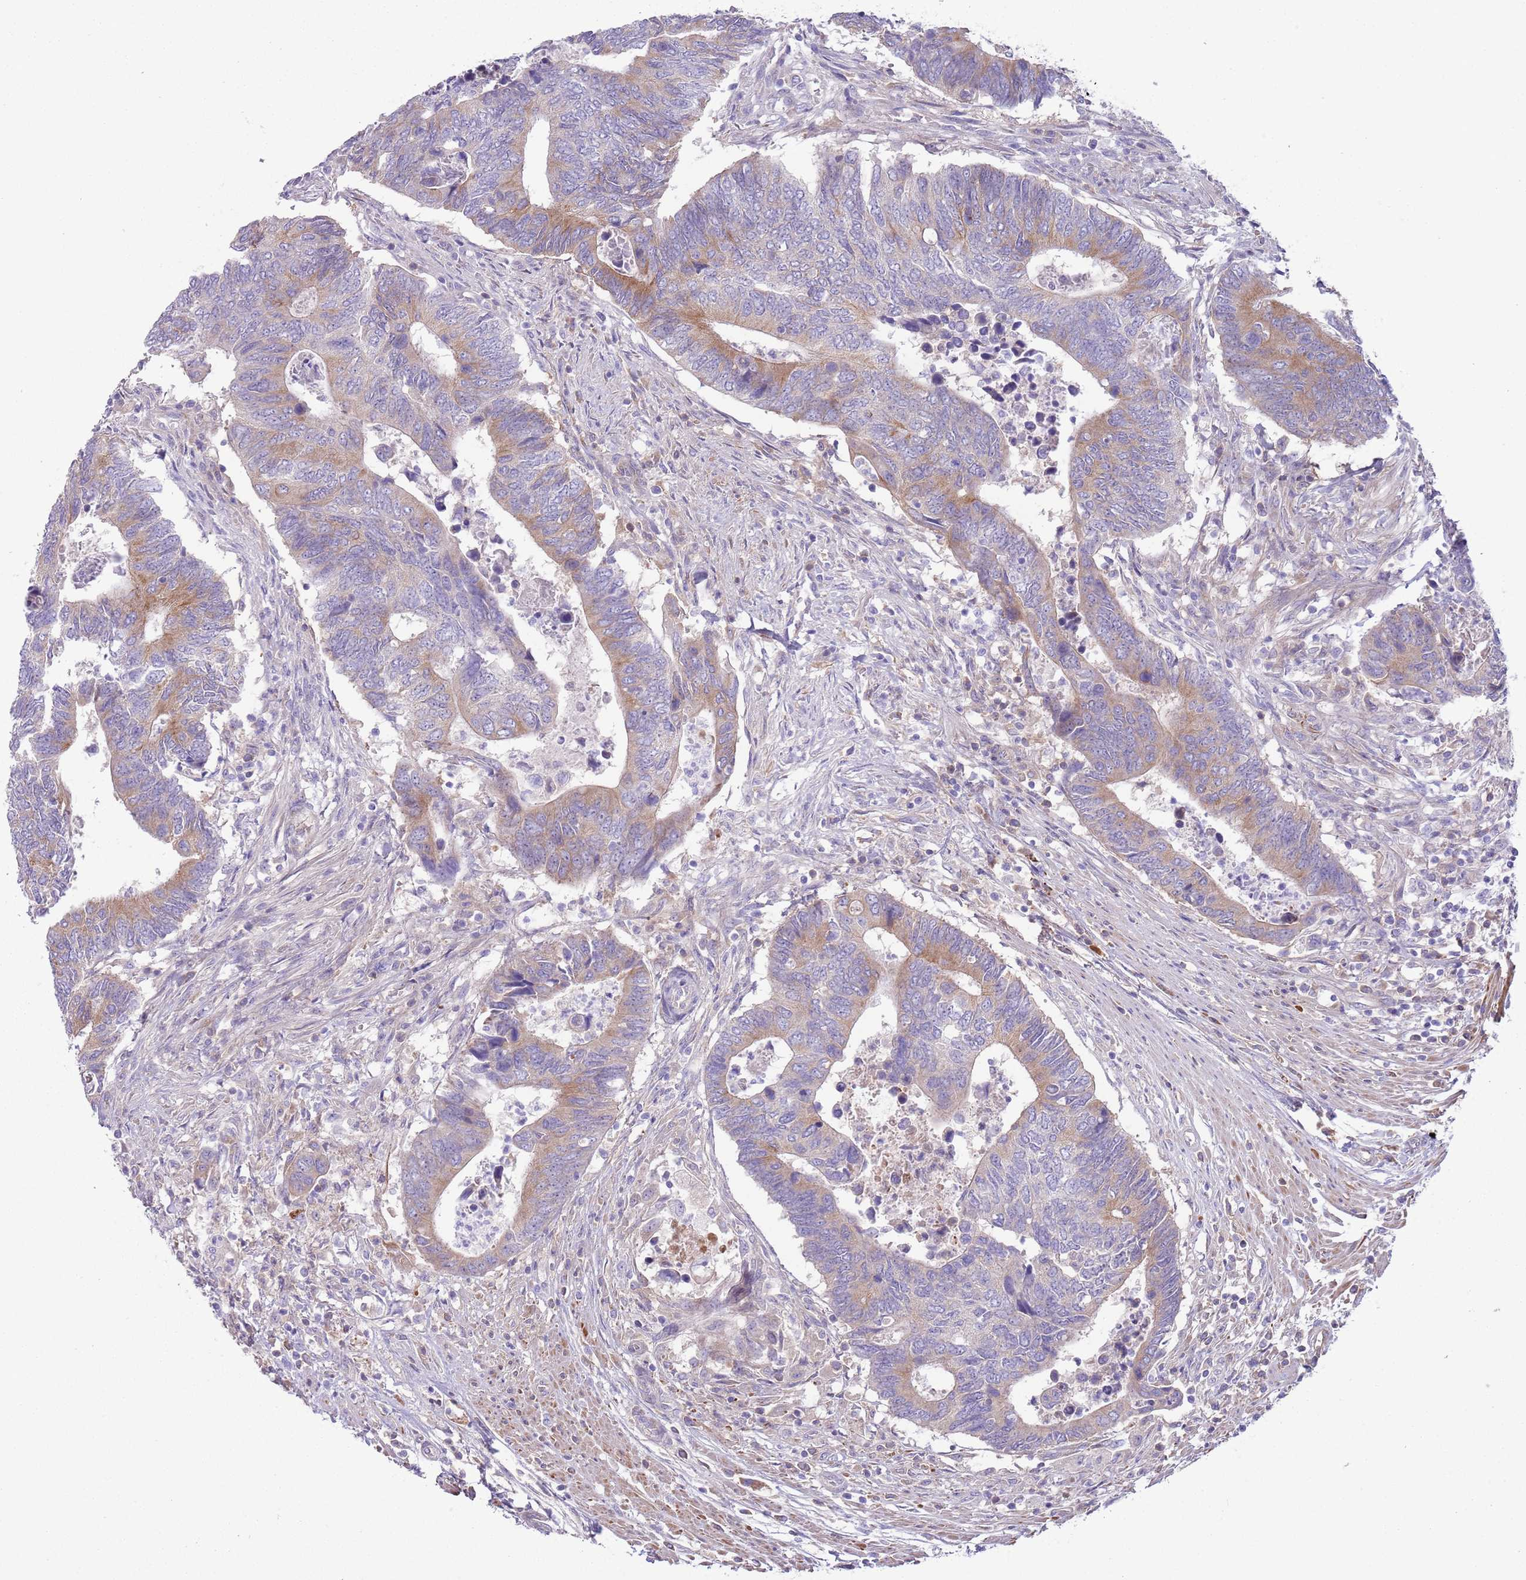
{"staining": {"intensity": "weak", "quantity": "25%-75%", "location": "cytoplasmic/membranous"}, "tissue": "colorectal cancer", "cell_type": "Tumor cells", "image_type": "cancer", "snomed": [{"axis": "morphology", "description": "Adenocarcinoma, NOS"}, {"axis": "topography", "description": "Colon"}], "caption": "IHC micrograph of colorectal adenocarcinoma stained for a protein (brown), which demonstrates low levels of weak cytoplasmic/membranous staining in approximately 25%-75% of tumor cells.", "gene": "CFH", "patient": {"sex": "male", "age": 87}}